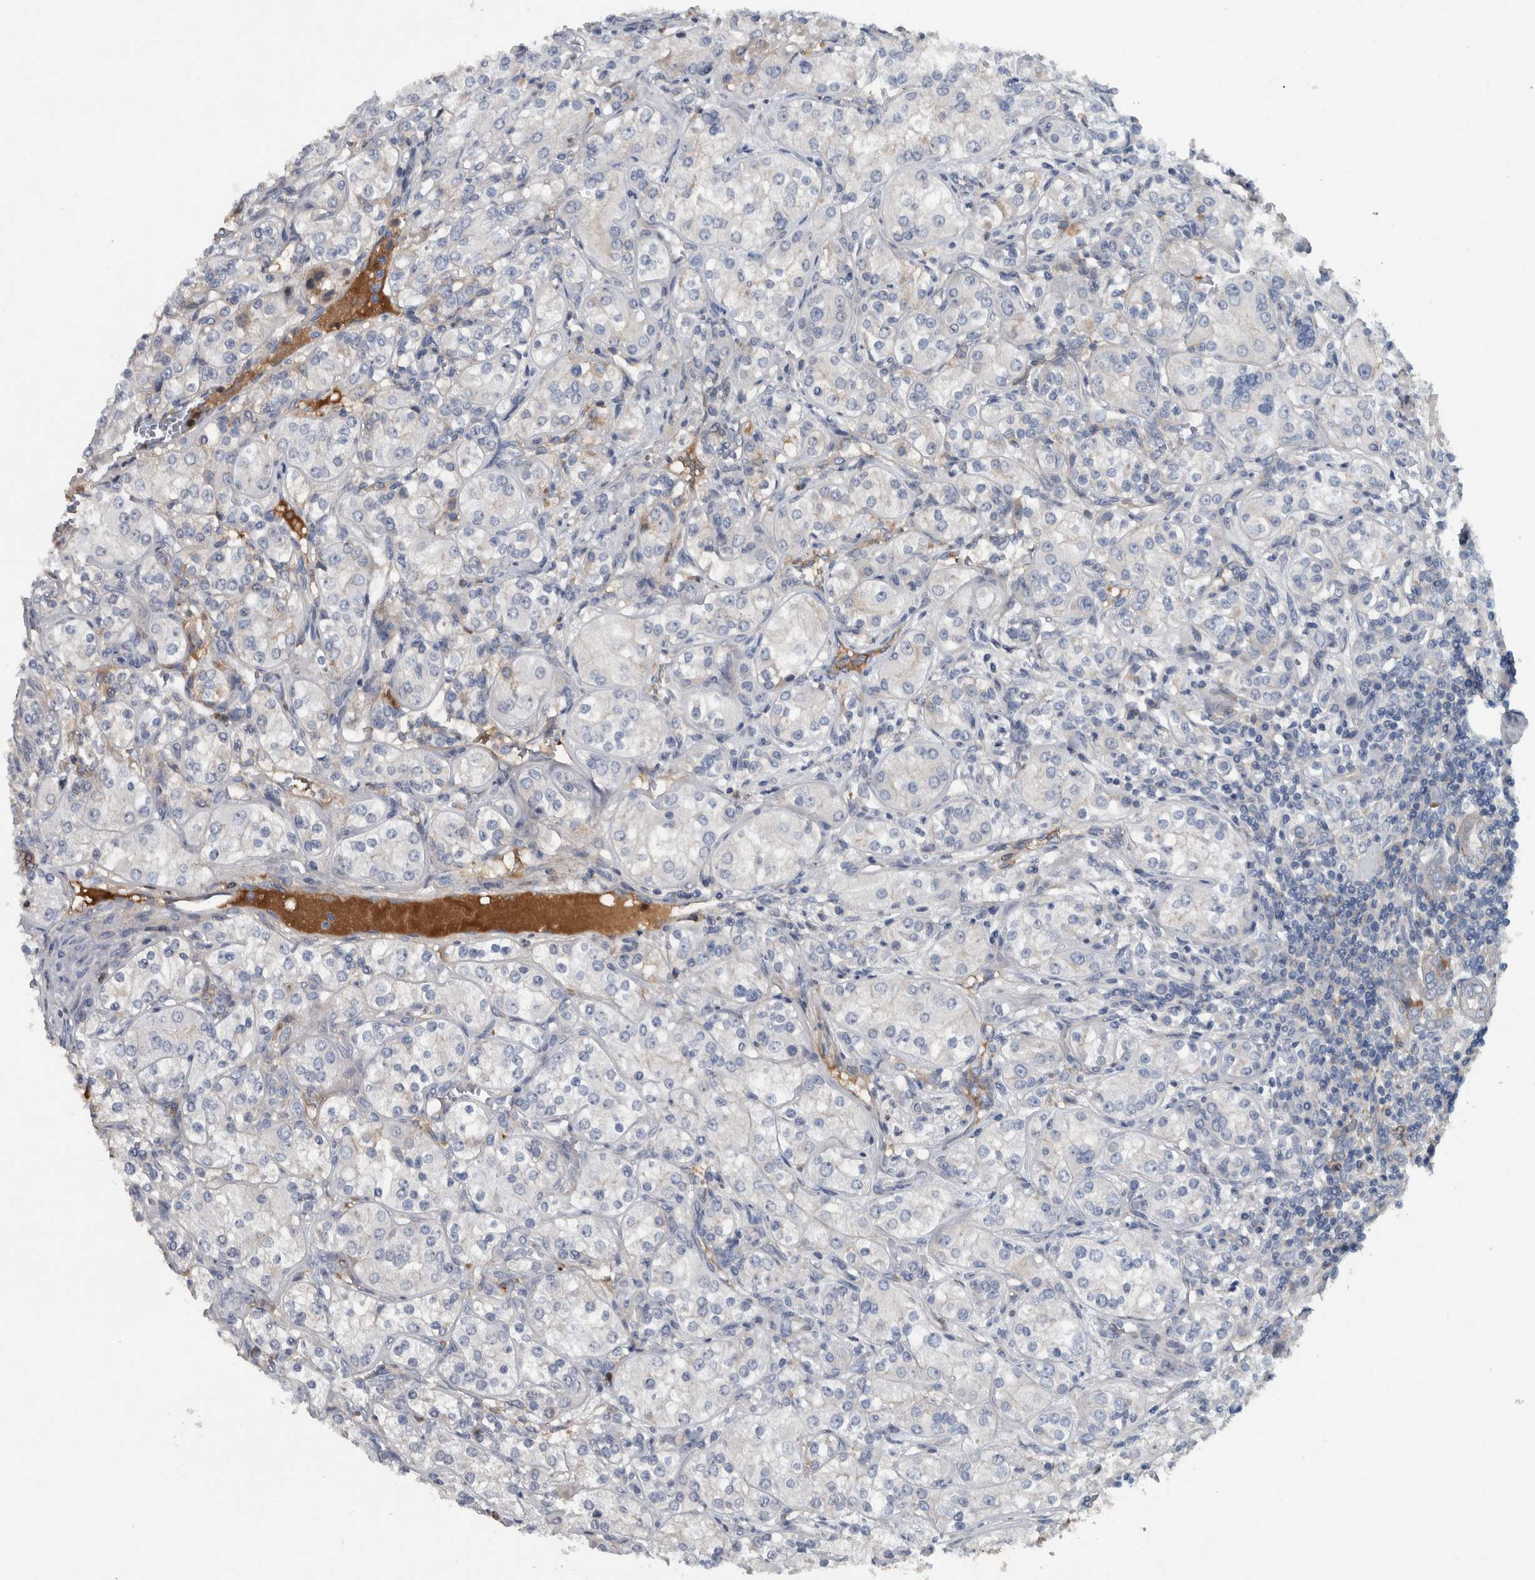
{"staining": {"intensity": "negative", "quantity": "none", "location": "none"}, "tissue": "renal cancer", "cell_type": "Tumor cells", "image_type": "cancer", "snomed": [{"axis": "morphology", "description": "Adenocarcinoma, NOS"}, {"axis": "topography", "description": "Kidney"}], "caption": "Adenocarcinoma (renal) was stained to show a protein in brown. There is no significant staining in tumor cells.", "gene": "SERPINC1", "patient": {"sex": "male", "age": 77}}